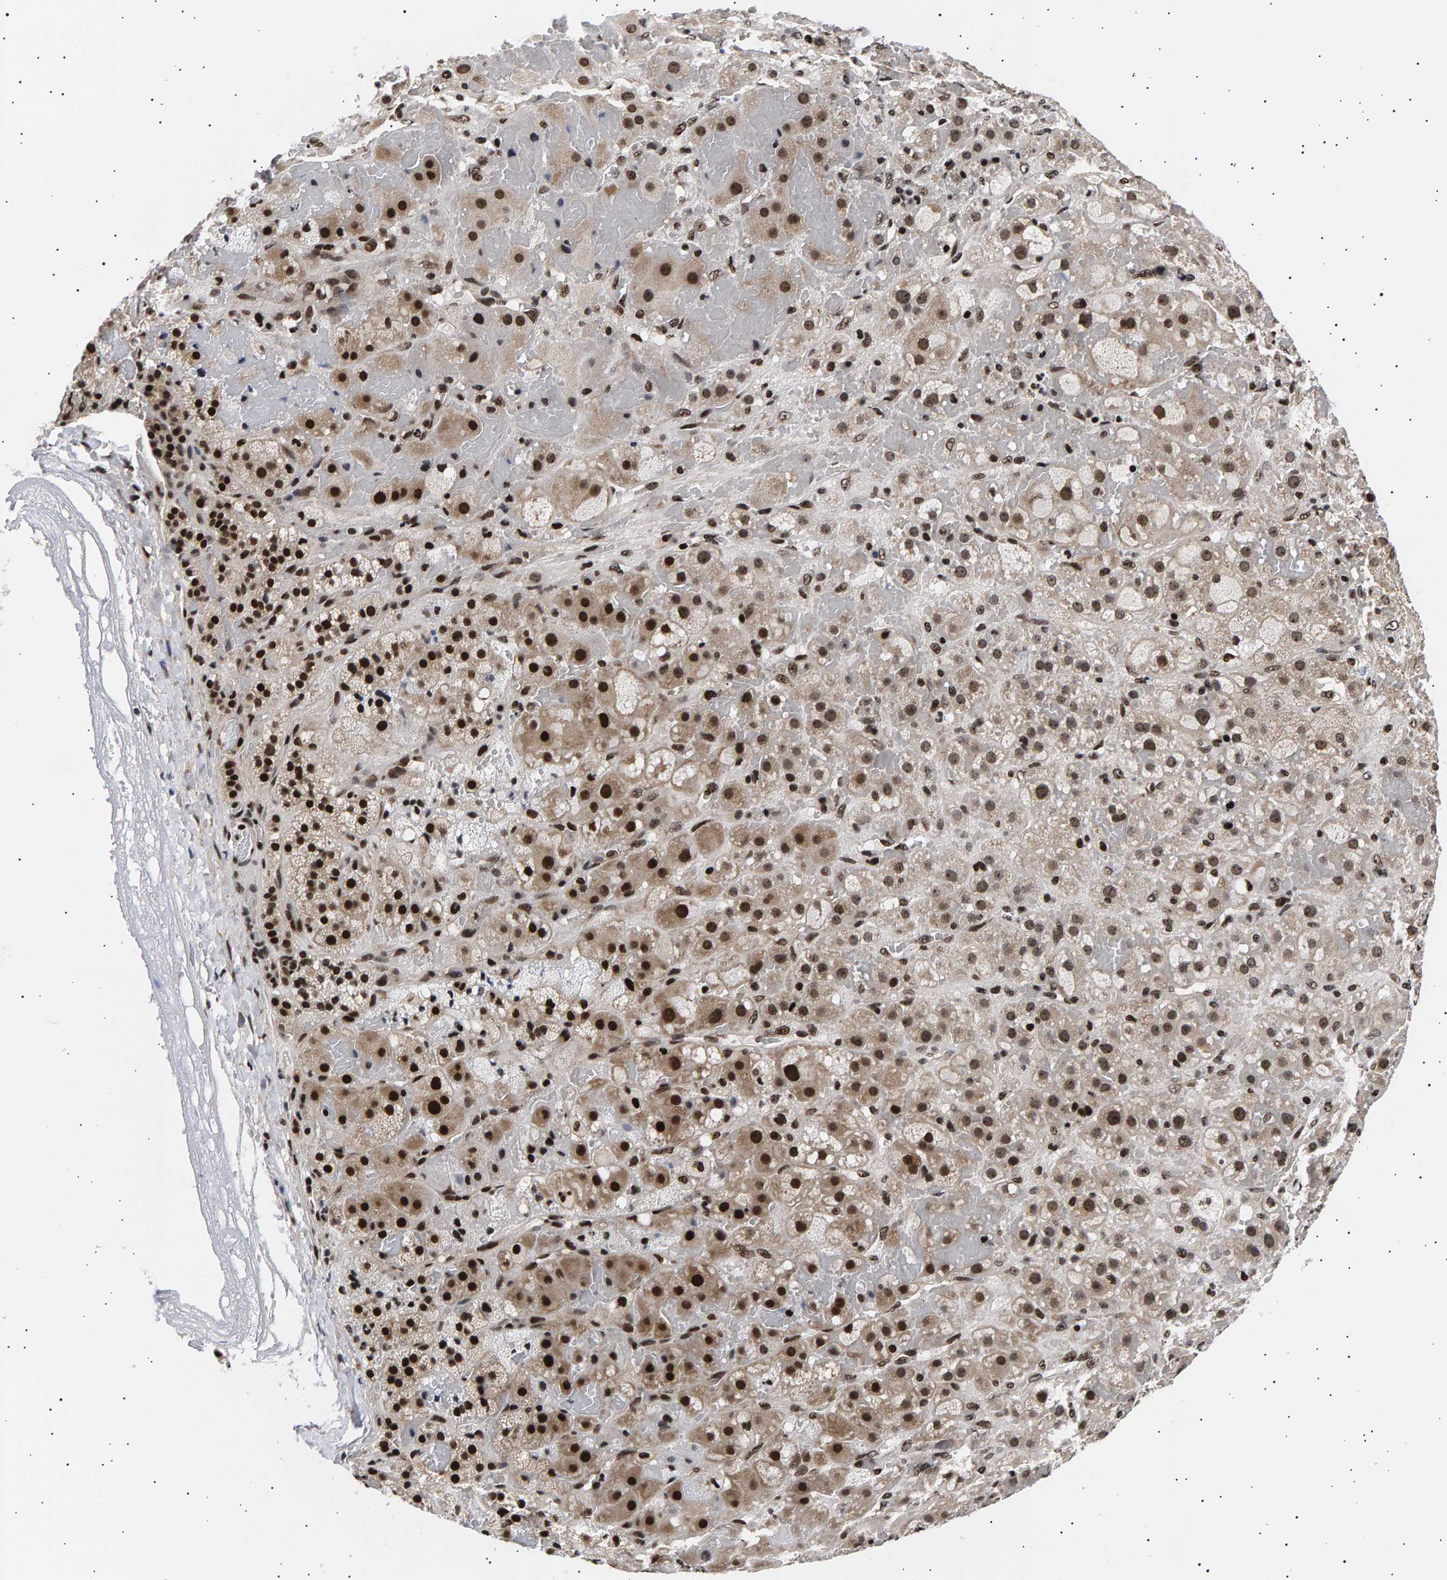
{"staining": {"intensity": "strong", "quantity": ">75%", "location": "cytoplasmic/membranous,nuclear"}, "tissue": "adrenal gland", "cell_type": "Glandular cells", "image_type": "normal", "snomed": [{"axis": "morphology", "description": "Normal tissue, NOS"}, {"axis": "topography", "description": "Adrenal gland"}], "caption": "Protein staining displays strong cytoplasmic/membranous,nuclear positivity in about >75% of glandular cells in unremarkable adrenal gland.", "gene": "ANKRD40", "patient": {"sex": "female", "age": 47}}